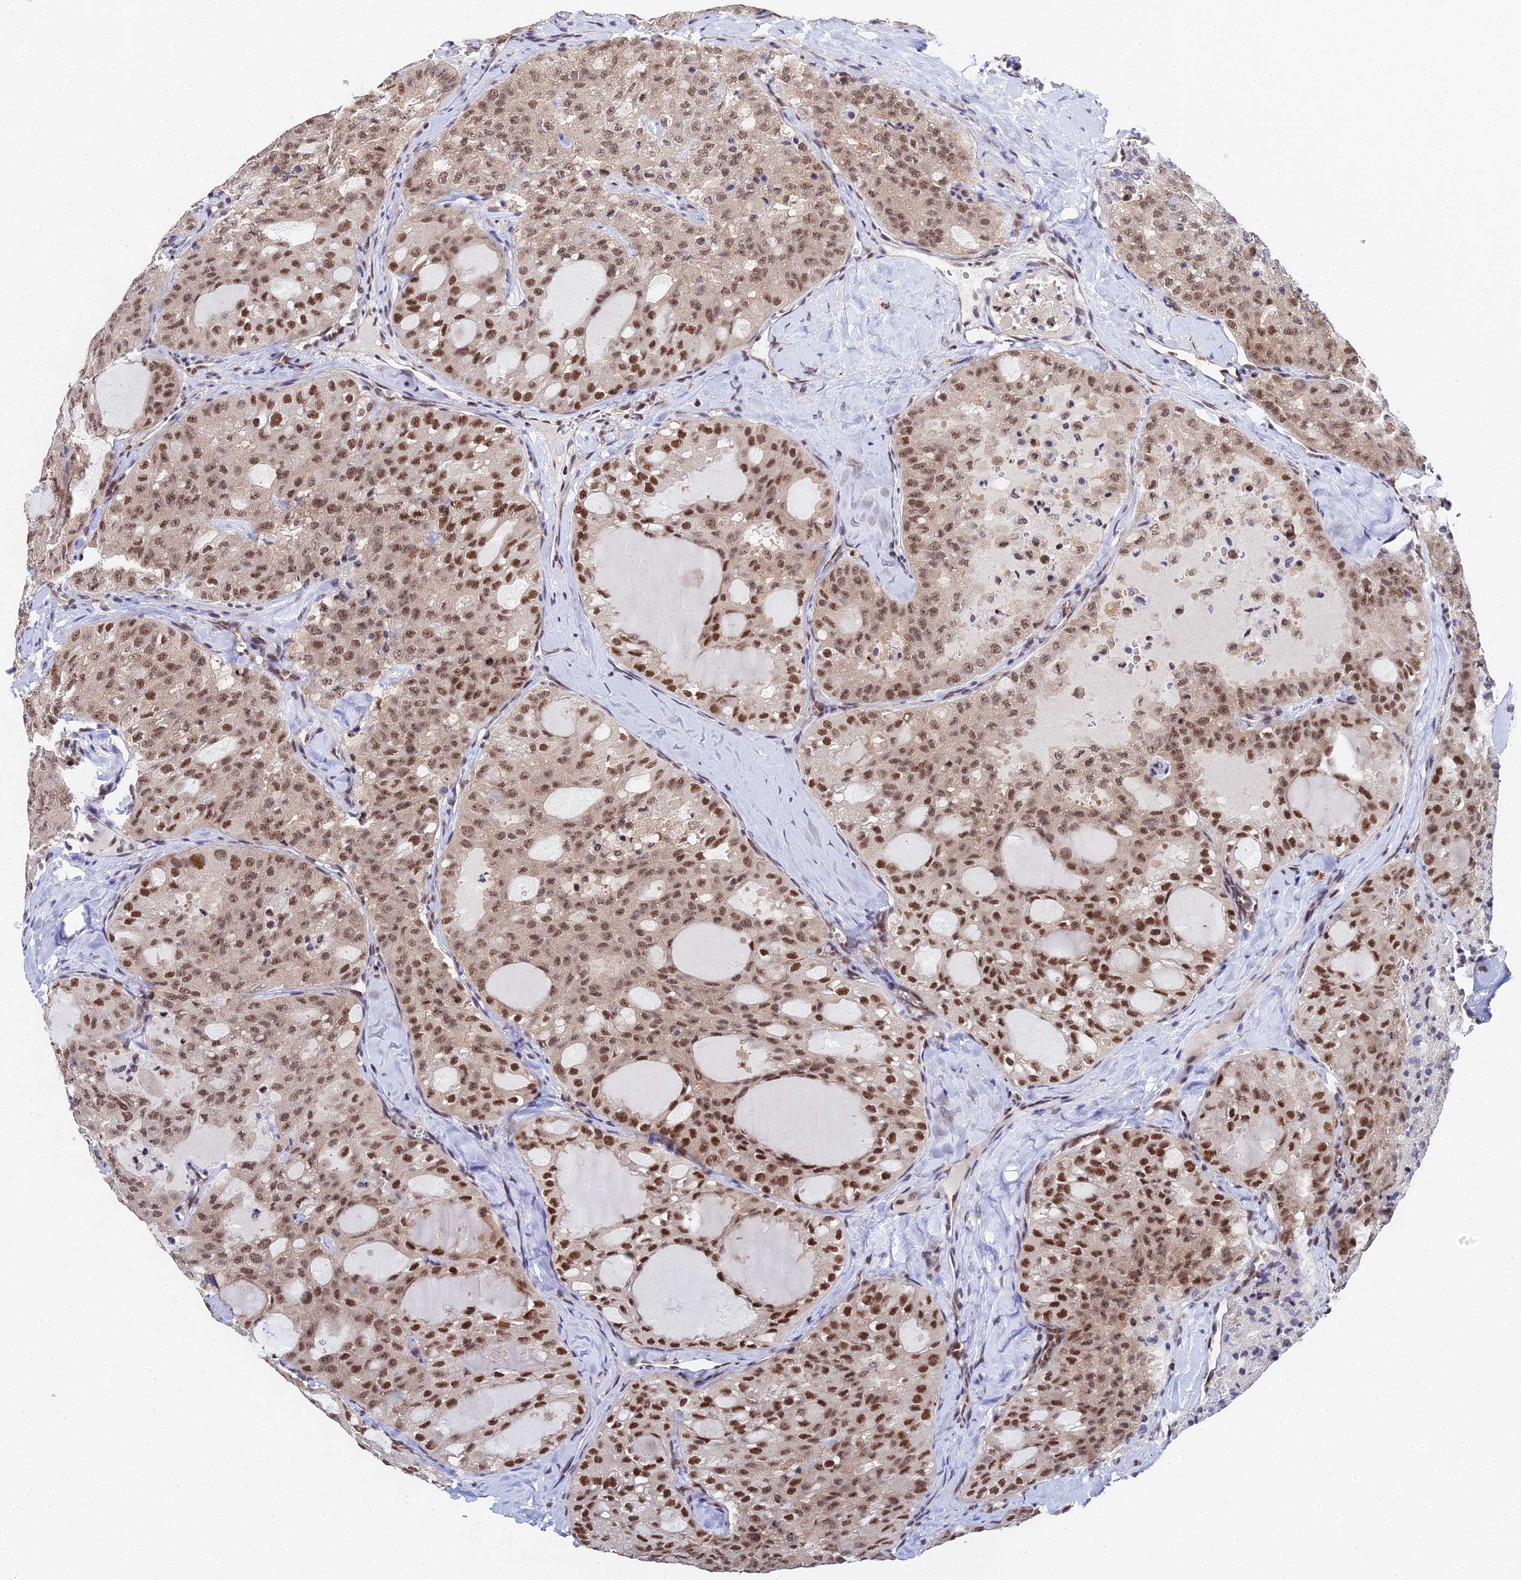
{"staining": {"intensity": "moderate", "quantity": ">75%", "location": "nuclear"}, "tissue": "thyroid cancer", "cell_type": "Tumor cells", "image_type": "cancer", "snomed": [{"axis": "morphology", "description": "Follicular adenoma carcinoma, NOS"}, {"axis": "topography", "description": "Thyroid gland"}], "caption": "Thyroid cancer stained with a protein marker shows moderate staining in tumor cells.", "gene": "MAGOHB", "patient": {"sex": "male", "age": 75}}